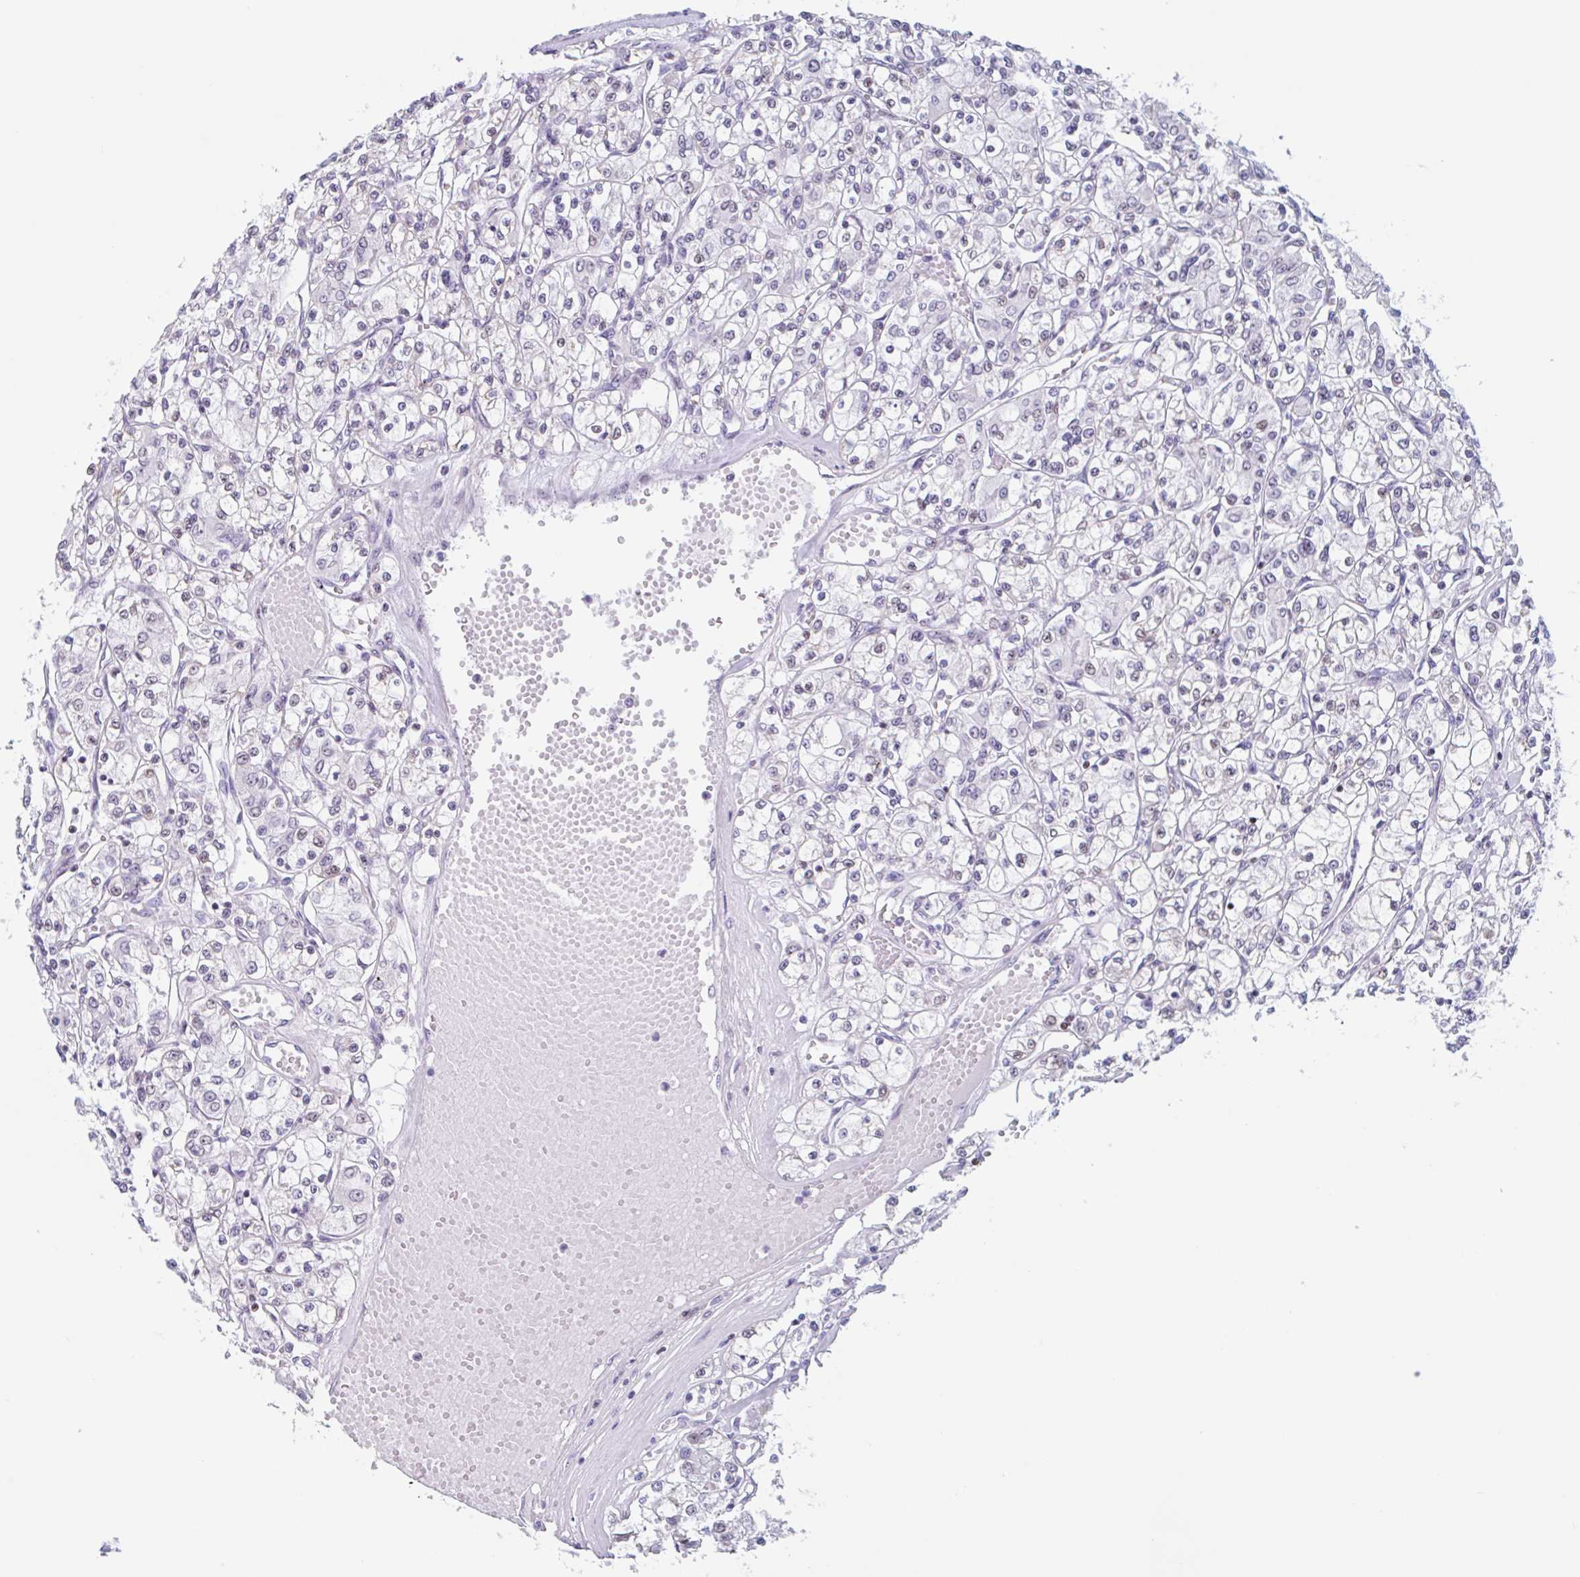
{"staining": {"intensity": "moderate", "quantity": "<25%", "location": "nuclear"}, "tissue": "renal cancer", "cell_type": "Tumor cells", "image_type": "cancer", "snomed": [{"axis": "morphology", "description": "Adenocarcinoma, NOS"}, {"axis": "topography", "description": "Kidney"}], "caption": "Brown immunohistochemical staining in renal cancer reveals moderate nuclear staining in about <25% of tumor cells.", "gene": "LENG9", "patient": {"sex": "female", "age": 59}}